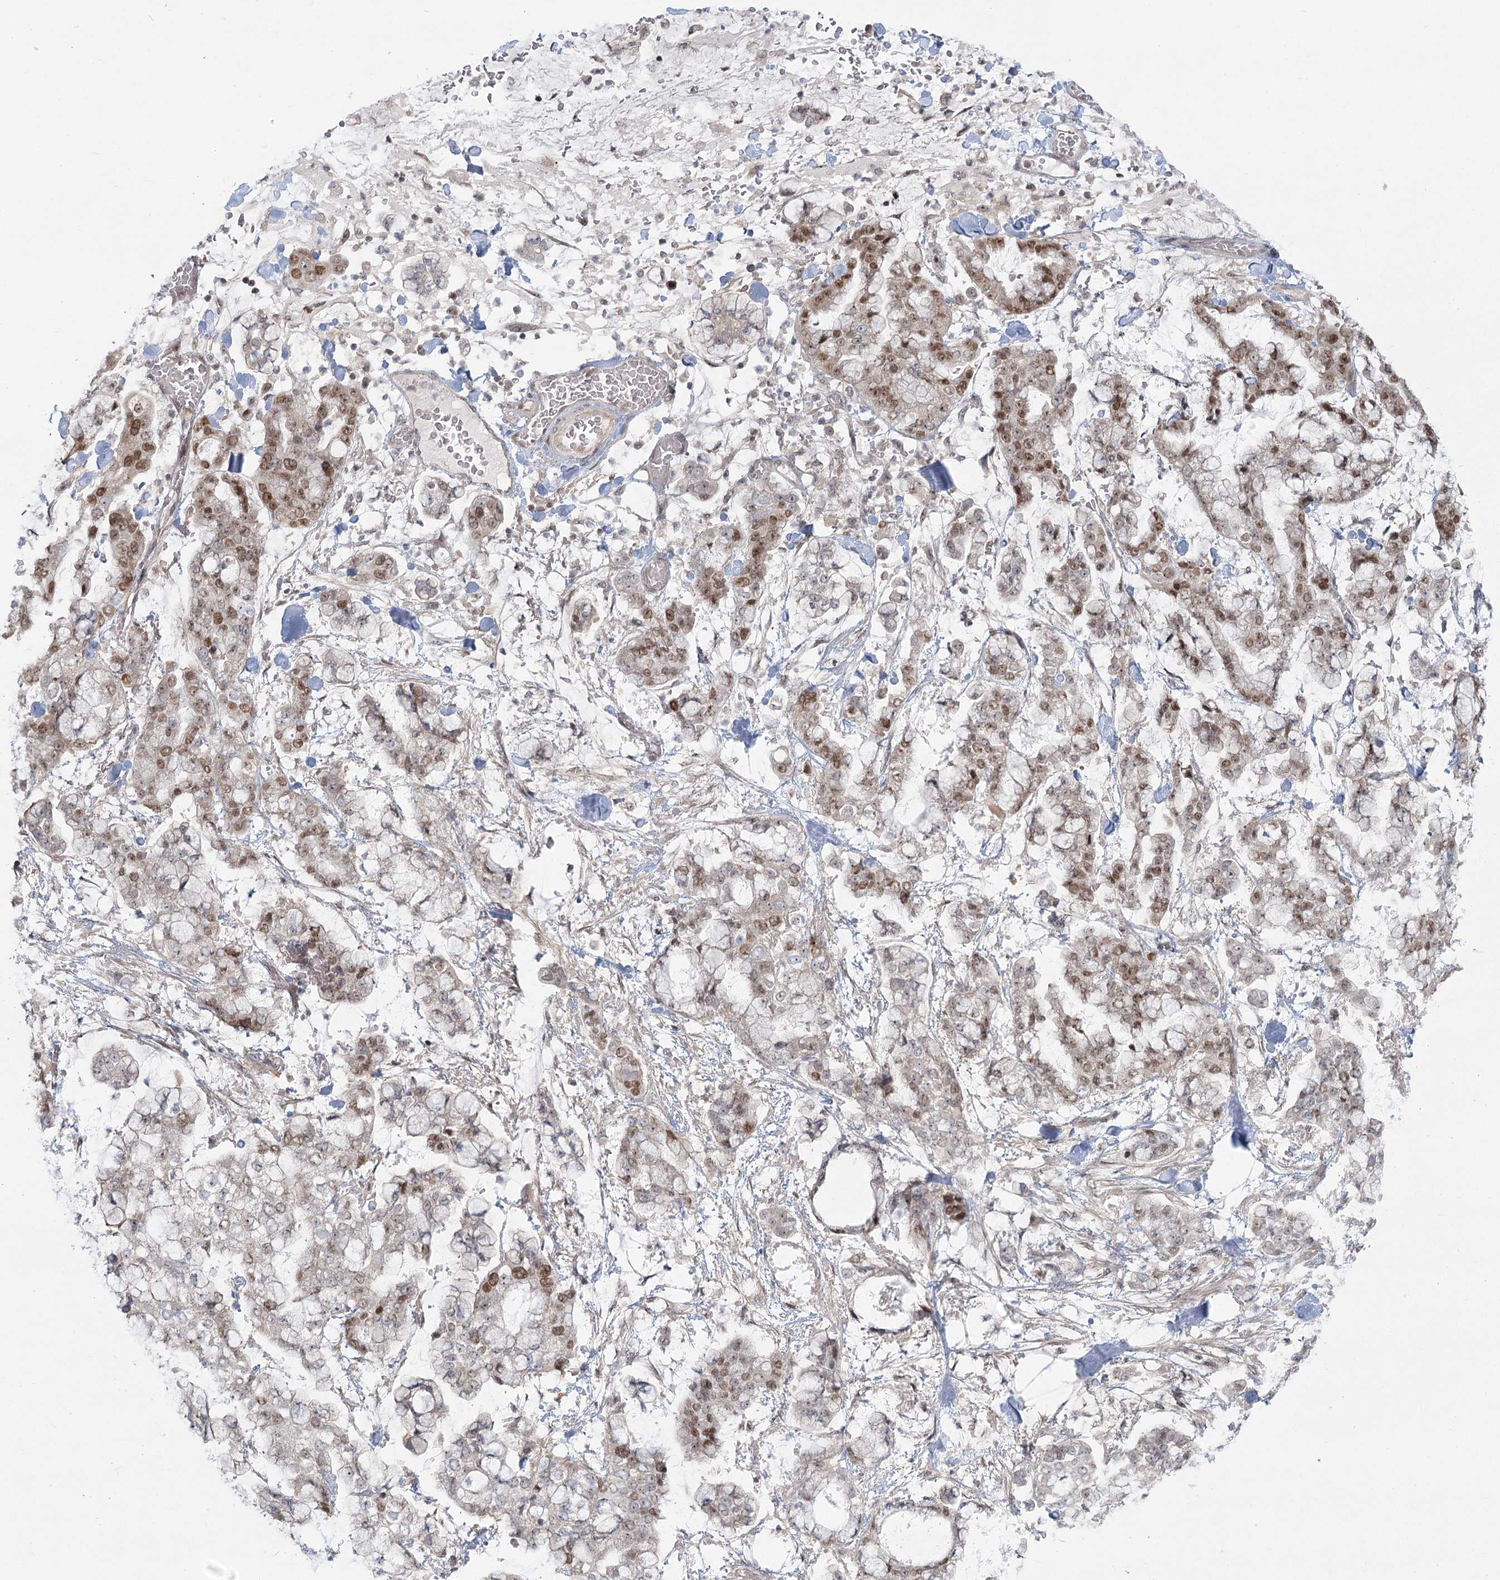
{"staining": {"intensity": "moderate", "quantity": "25%-75%", "location": "nuclear"}, "tissue": "stomach cancer", "cell_type": "Tumor cells", "image_type": "cancer", "snomed": [{"axis": "morphology", "description": "Normal tissue, NOS"}, {"axis": "morphology", "description": "Adenocarcinoma, NOS"}, {"axis": "topography", "description": "Stomach, upper"}, {"axis": "topography", "description": "Stomach"}], "caption": "Tumor cells exhibit moderate nuclear positivity in approximately 25%-75% of cells in adenocarcinoma (stomach).", "gene": "R3HCC1L", "patient": {"sex": "male", "age": 76}}